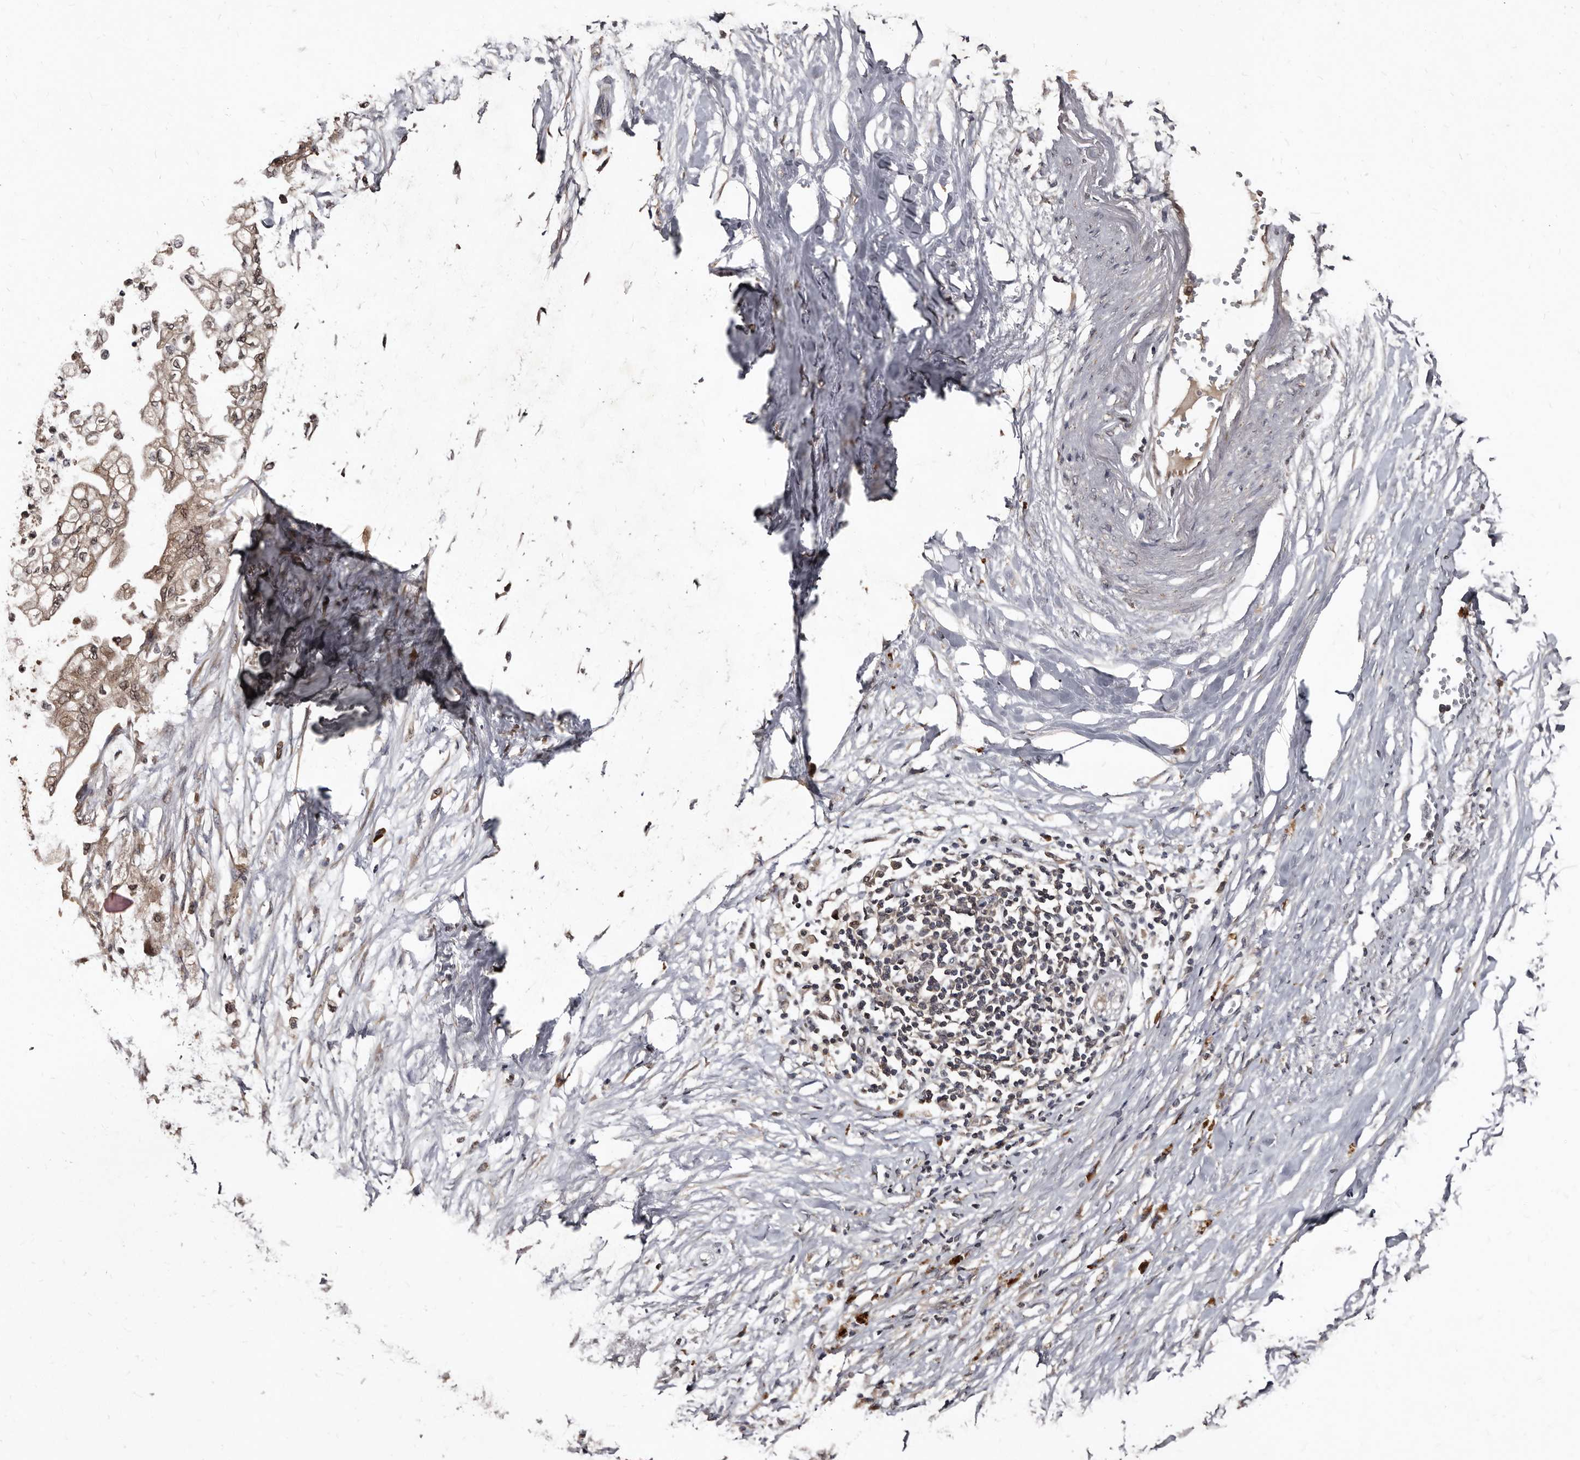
{"staining": {"intensity": "moderate", "quantity": ">75%", "location": "cytoplasmic/membranous"}, "tissue": "pancreatic cancer", "cell_type": "Tumor cells", "image_type": "cancer", "snomed": [{"axis": "morphology", "description": "Normal tissue, NOS"}, {"axis": "morphology", "description": "Adenocarcinoma, NOS"}, {"axis": "topography", "description": "Pancreas"}, {"axis": "topography", "description": "Duodenum"}], "caption": "Pancreatic cancer (adenocarcinoma) stained with immunohistochemistry (IHC) displays moderate cytoplasmic/membranous expression in approximately >75% of tumor cells. (DAB IHC, brown staining for protein, blue staining for nuclei).", "gene": "PMVK", "patient": {"sex": "female", "age": 60}}